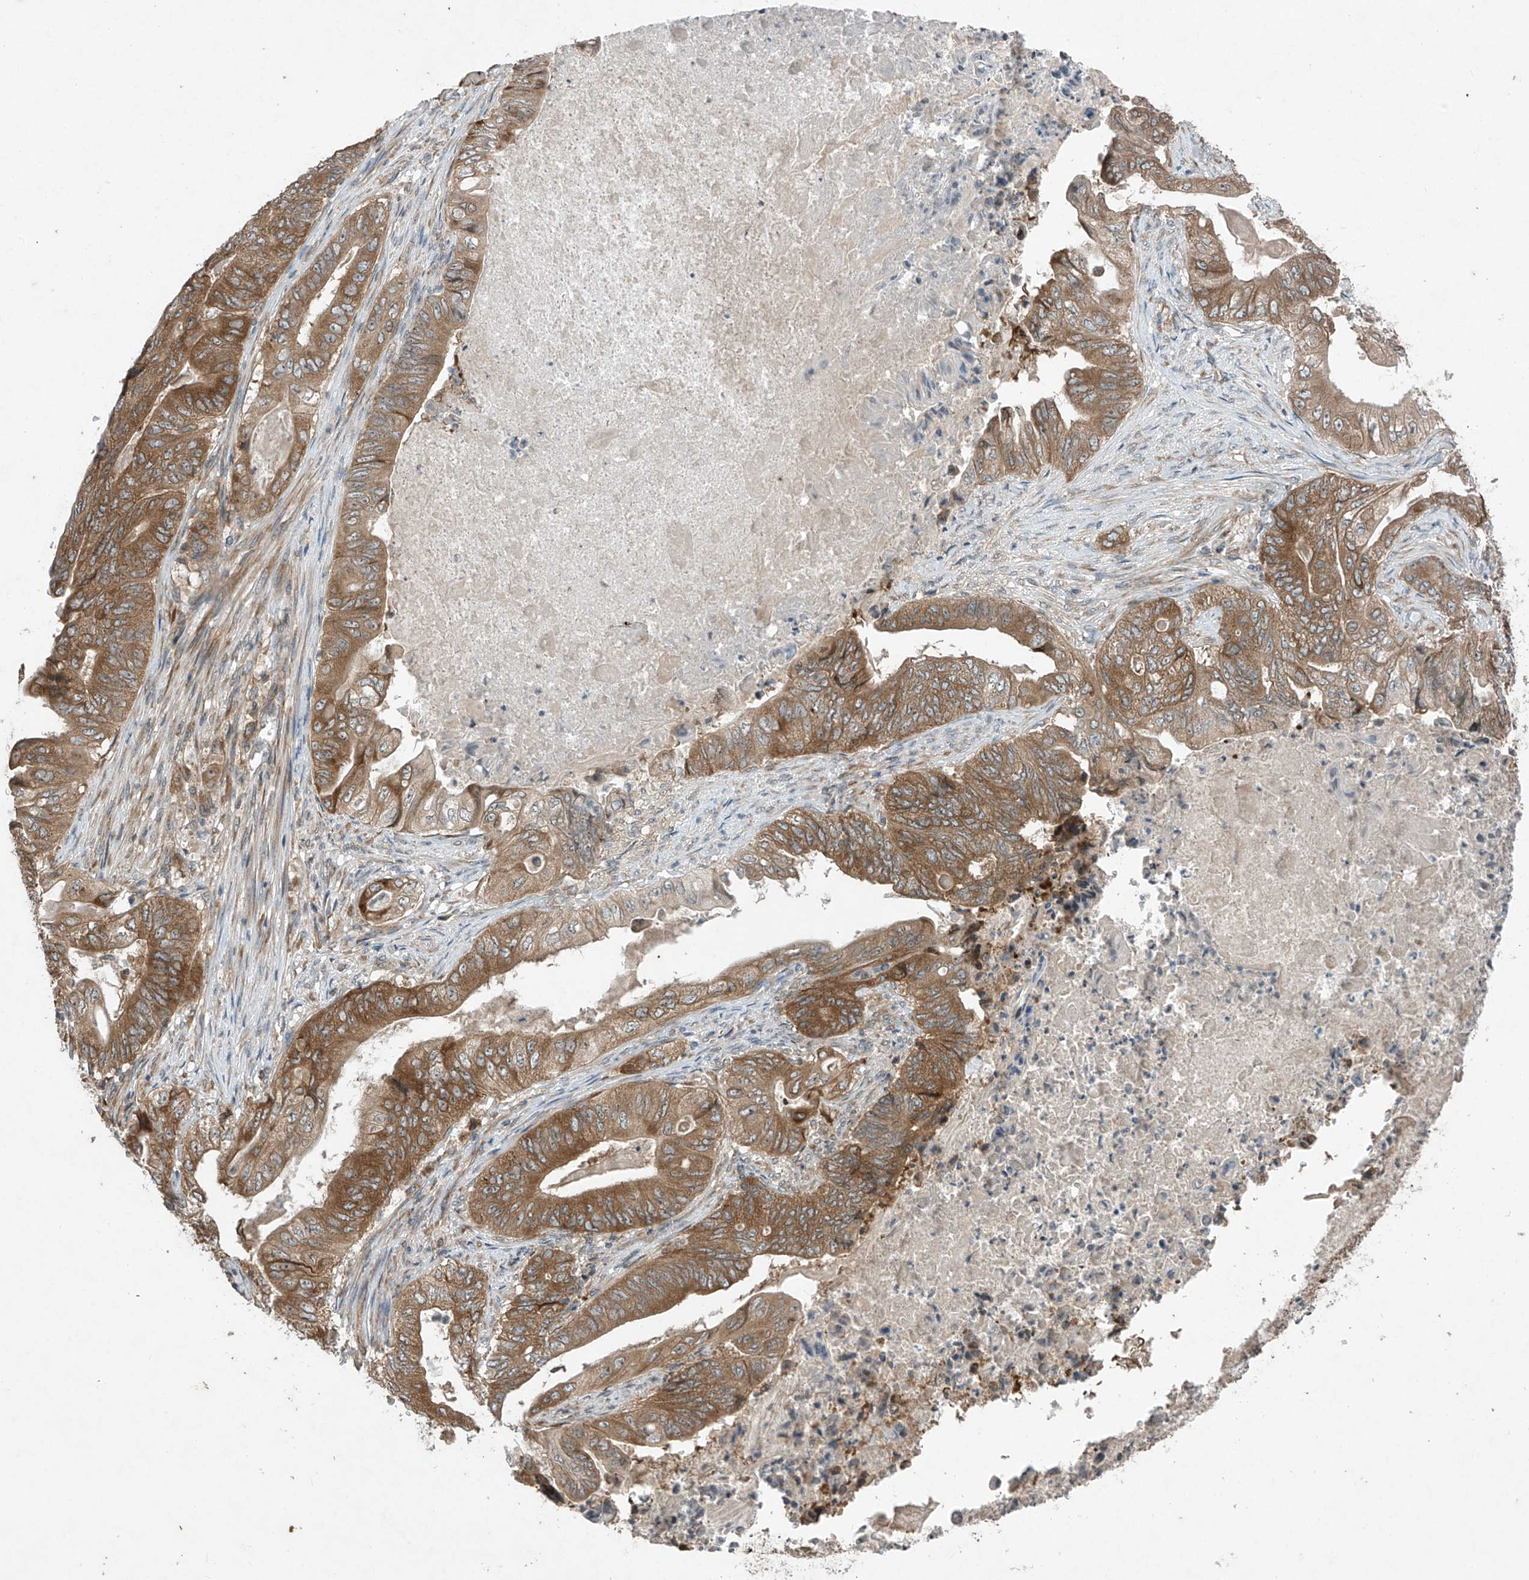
{"staining": {"intensity": "moderate", "quantity": ">75%", "location": "cytoplasmic/membranous"}, "tissue": "stomach cancer", "cell_type": "Tumor cells", "image_type": "cancer", "snomed": [{"axis": "morphology", "description": "Adenocarcinoma, NOS"}, {"axis": "topography", "description": "Stomach"}], "caption": "Human adenocarcinoma (stomach) stained for a protein (brown) exhibits moderate cytoplasmic/membranous positive staining in about >75% of tumor cells.", "gene": "RPL34", "patient": {"sex": "female", "age": 73}}